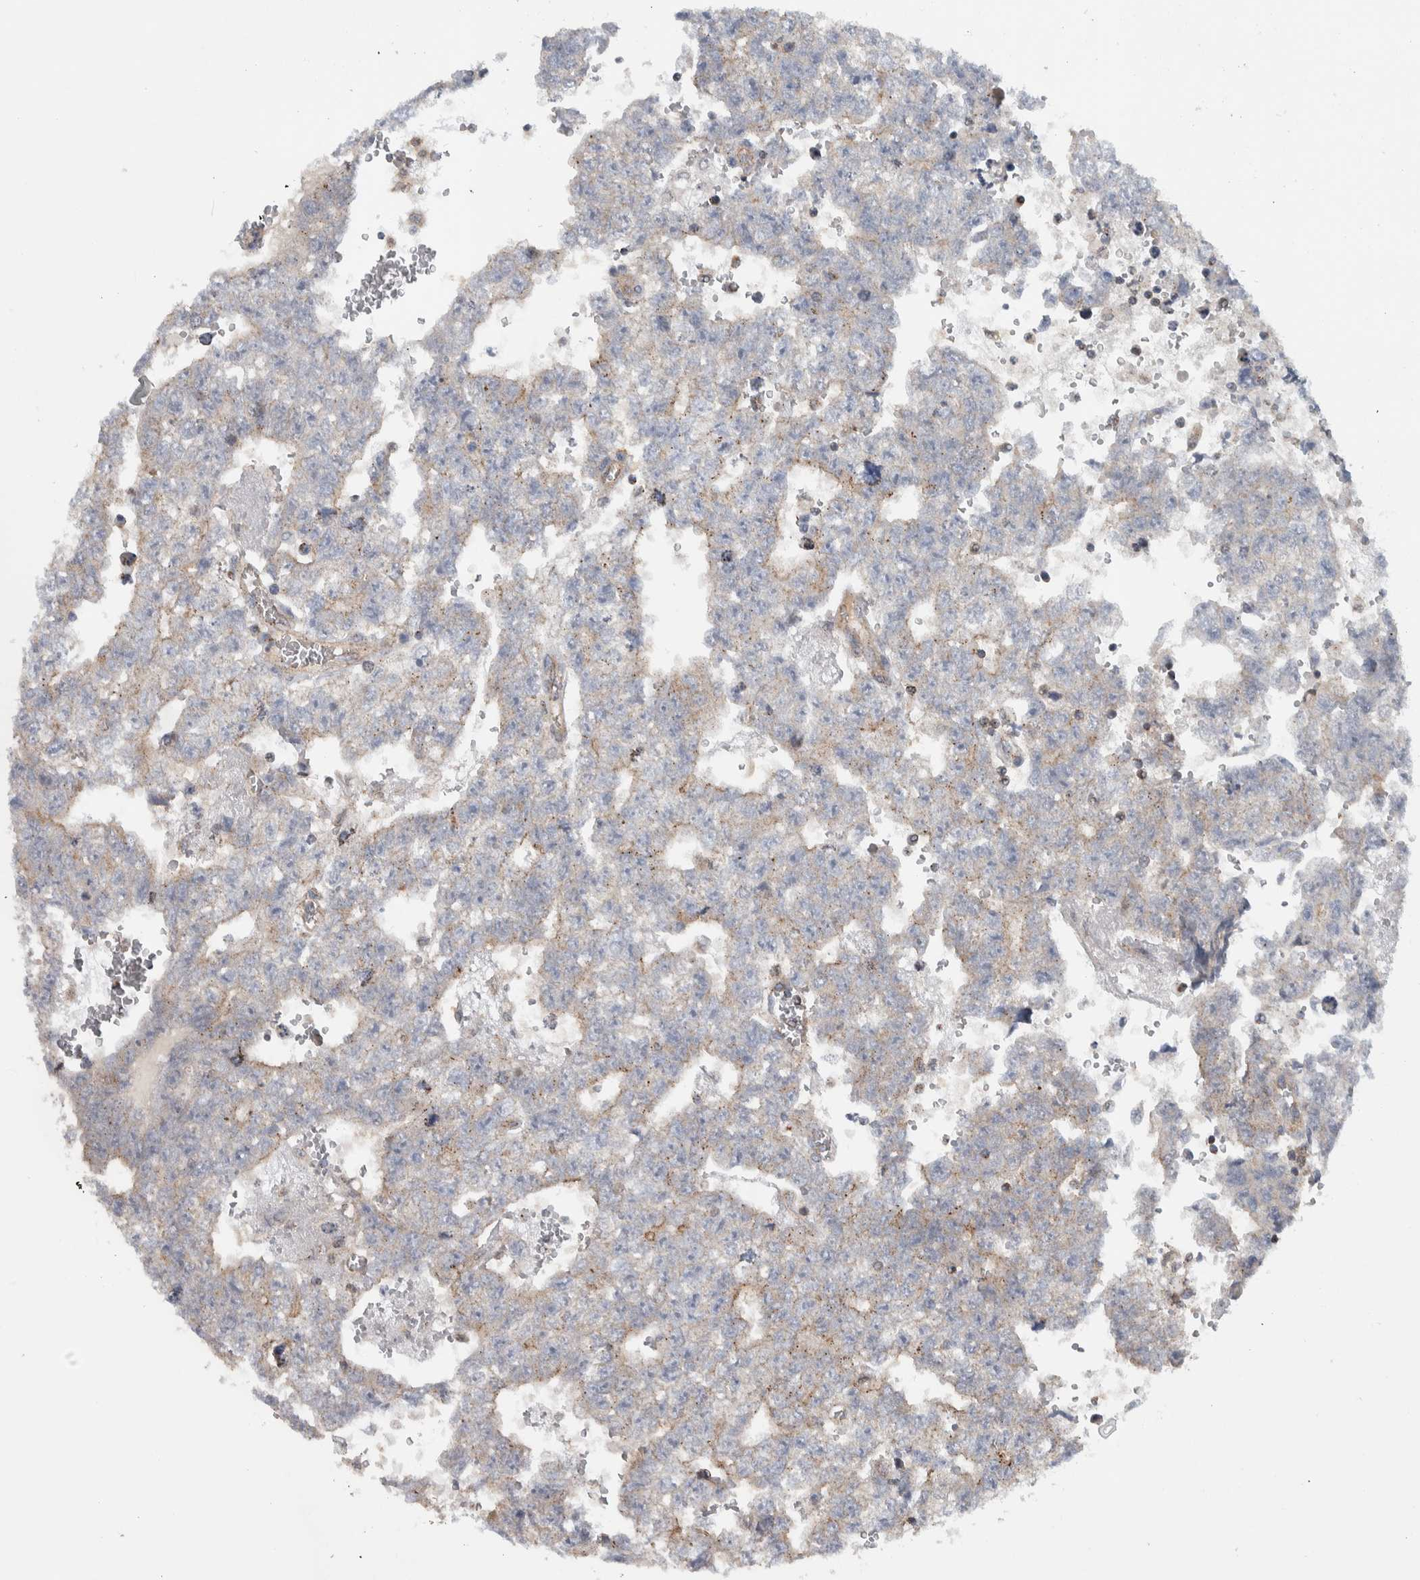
{"staining": {"intensity": "weak", "quantity": "25%-75%", "location": "cytoplasmic/membranous"}, "tissue": "testis cancer", "cell_type": "Tumor cells", "image_type": "cancer", "snomed": [{"axis": "morphology", "description": "Seminoma, NOS"}, {"axis": "morphology", "description": "Carcinoma, Embryonal, NOS"}, {"axis": "topography", "description": "Testis"}], "caption": "Testis embryonal carcinoma stained for a protein exhibits weak cytoplasmic/membranous positivity in tumor cells.", "gene": "MSL1", "patient": {"sex": "male", "age": 38}}